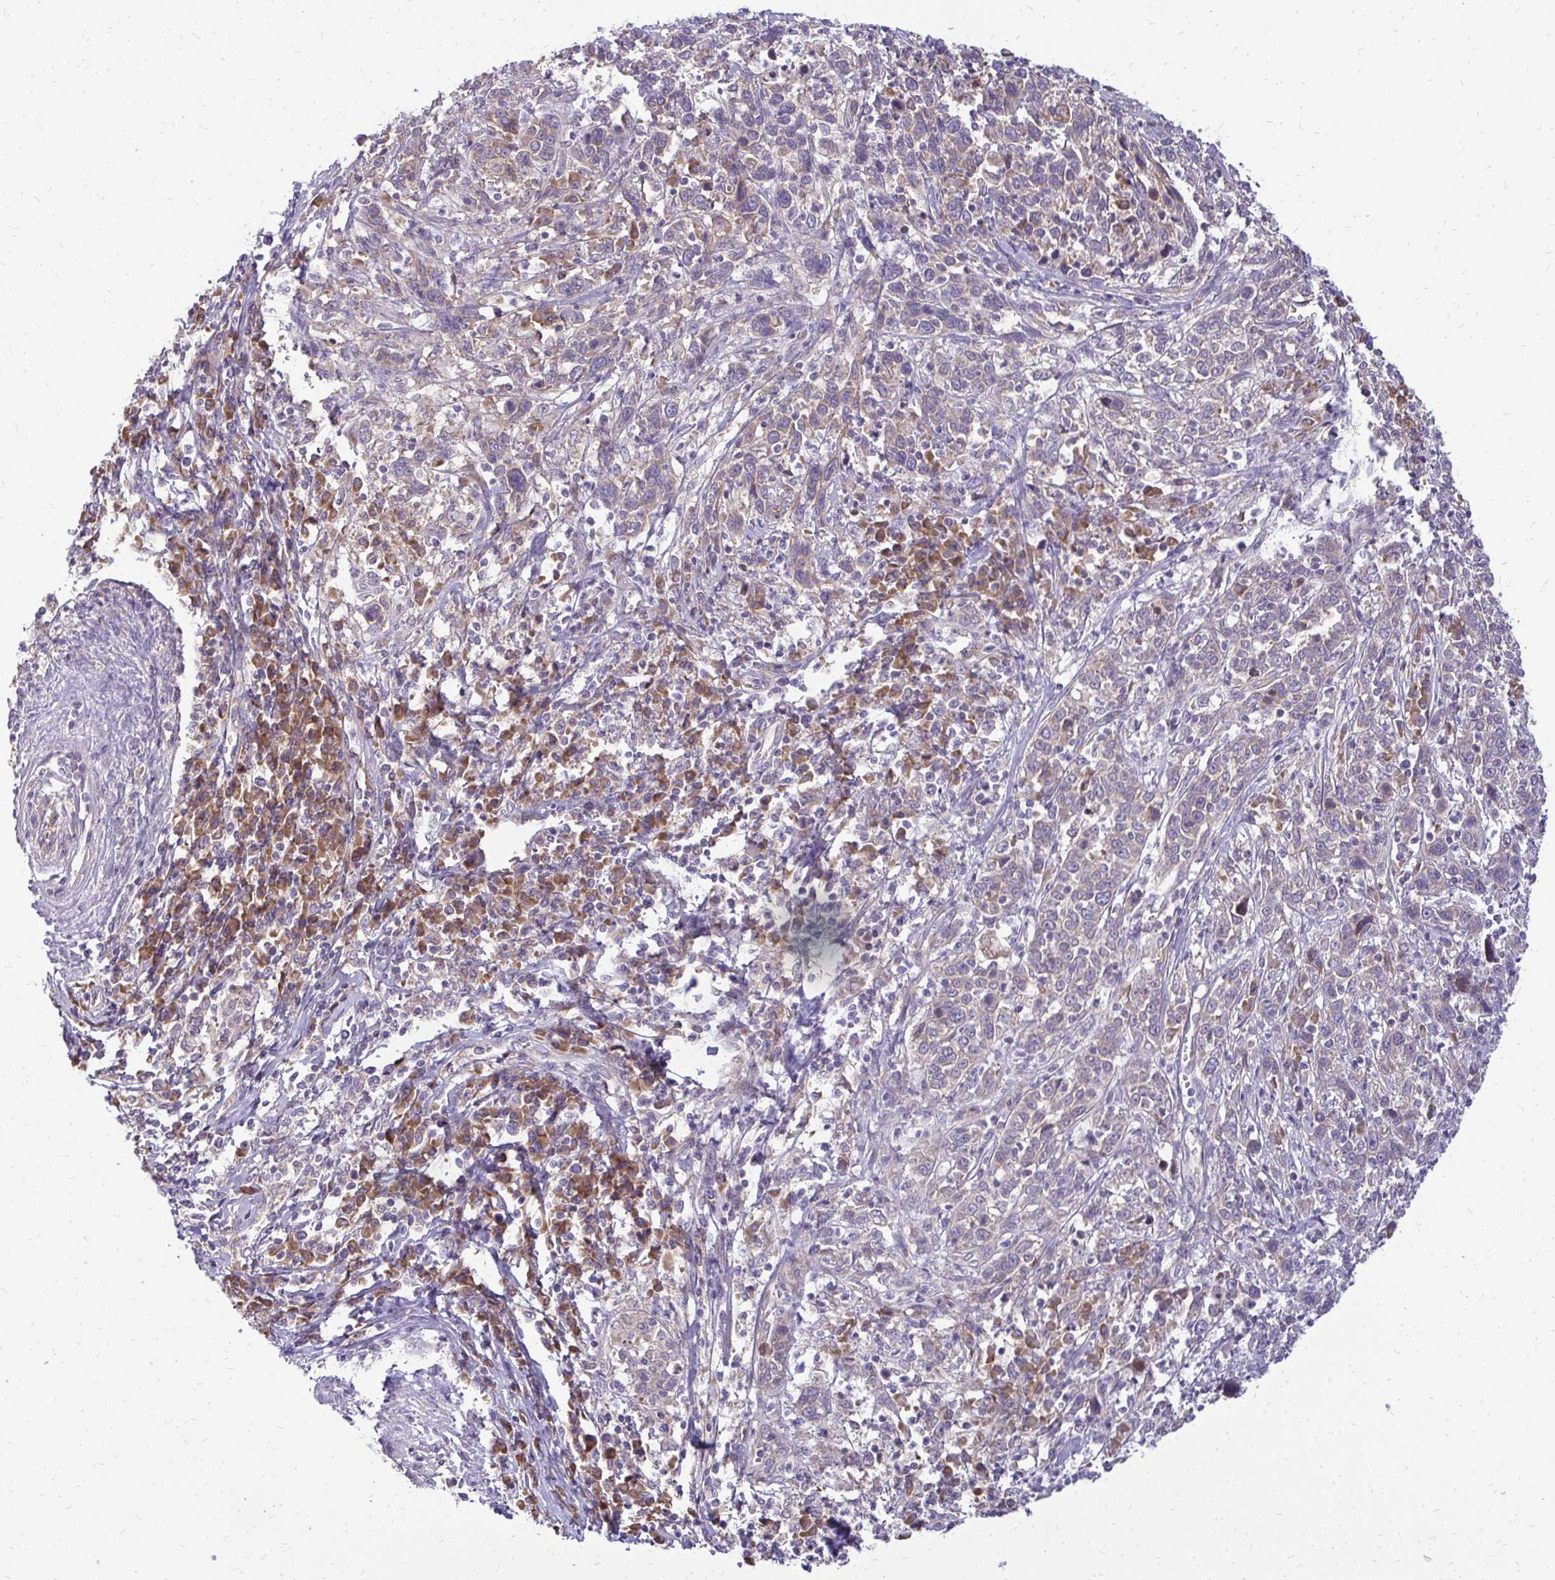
{"staining": {"intensity": "weak", "quantity": "<25%", "location": "cytoplasmic/membranous"}, "tissue": "cervical cancer", "cell_type": "Tumor cells", "image_type": "cancer", "snomed": [{"axis": "morphology", "description": "Squamous cell carcinoma, NOS"}, {"axis": "topography", "description": "Cervix"}], "caption": "Immunohistochemistry histopathology image of cervical squamous cell carcinoma stained for a protein (brown), which shows no expression in tumor cells. (DAB IHC with hematoxylin counter stain).", "gene": "RPLP2", "patient": {"sex": "female", "age": 46}}